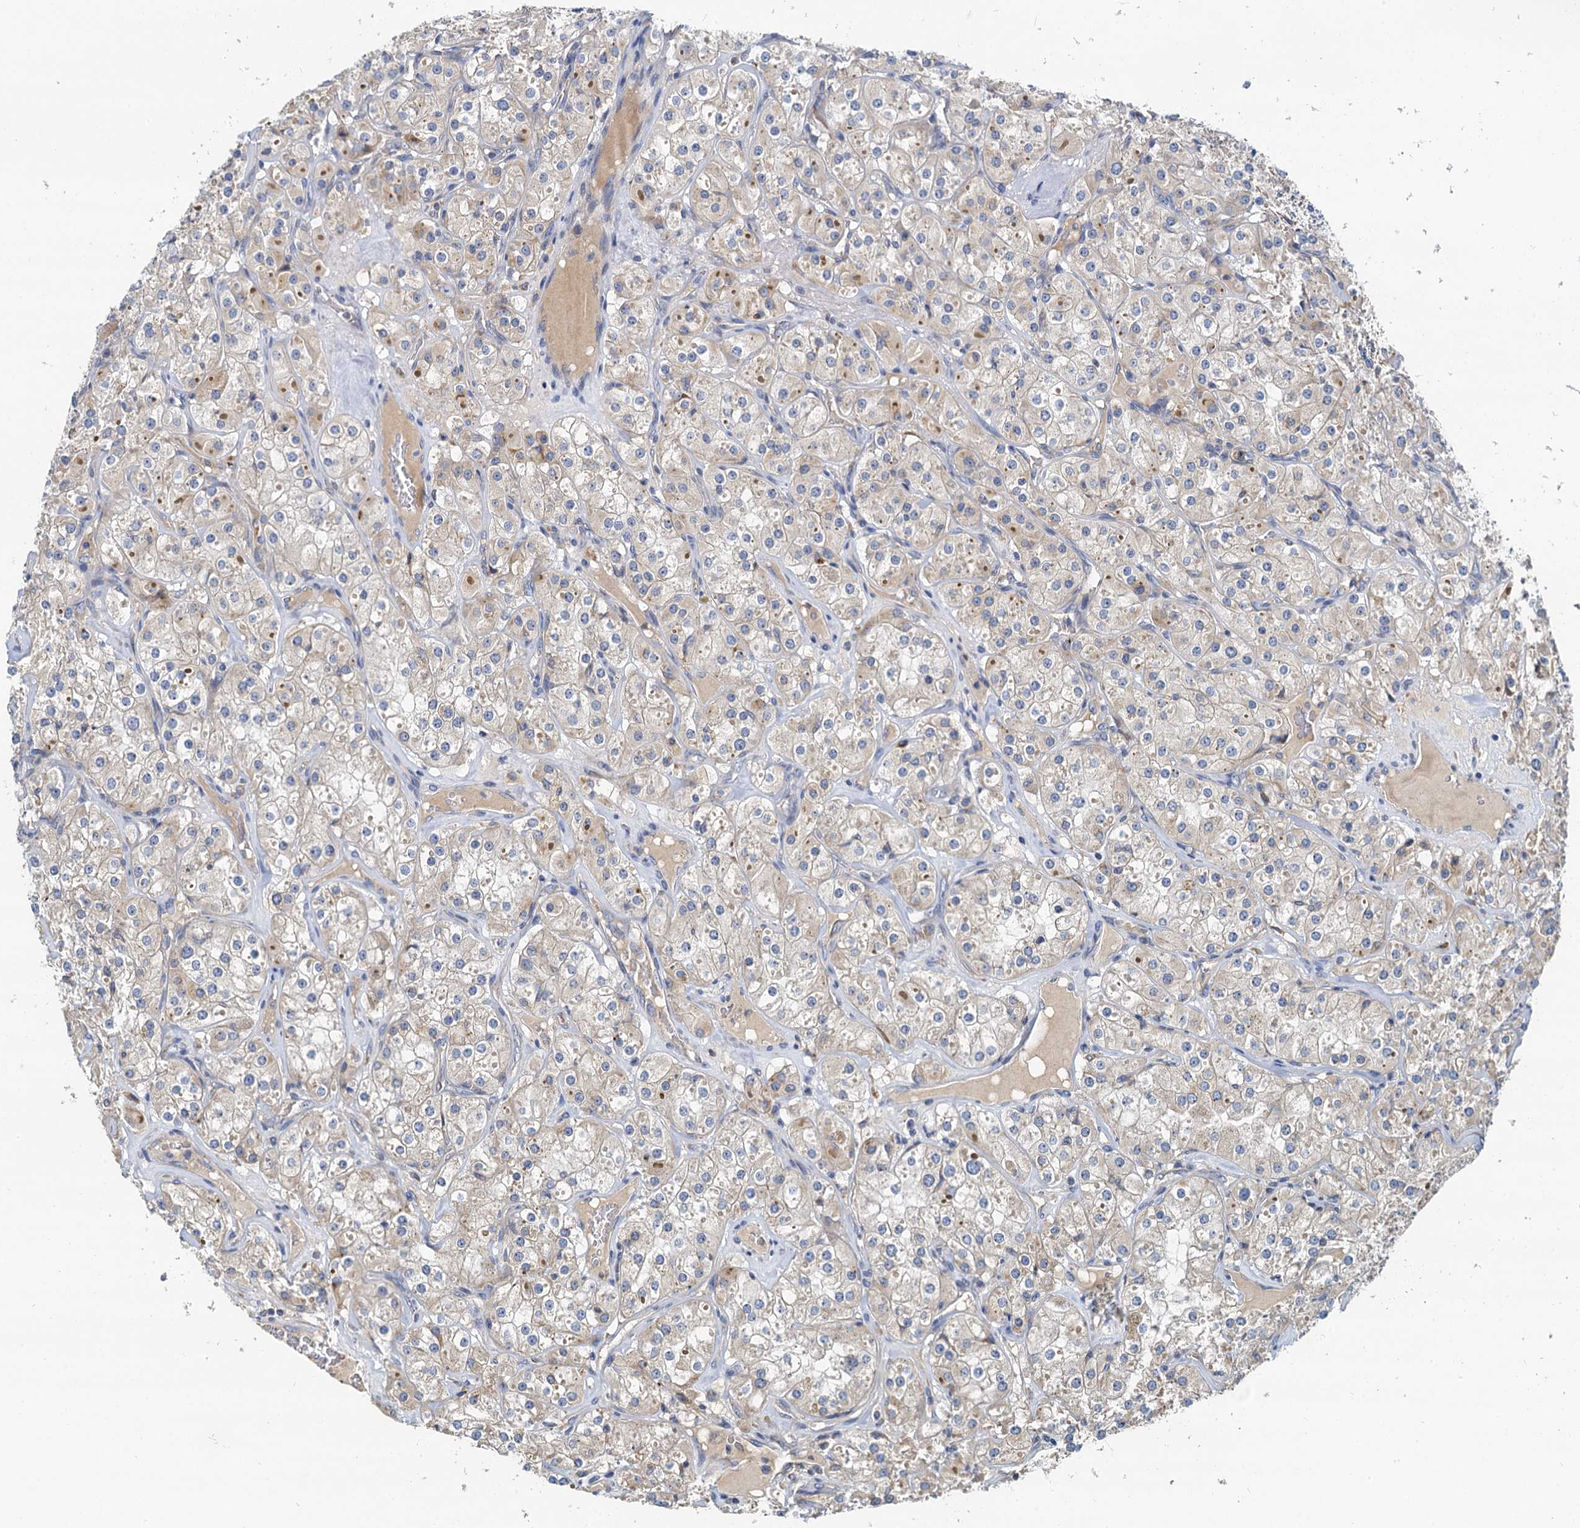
{"staining": {"intensity": "weak", "quantity": "<25%", "location": "cytoplasmic/membranous"}, "tissue": "renal cancer", "cell_type": "Tumor cells", "image_type": "cancer", "snomed": [{"axis": "morphology", "description": "Adenocarcinoma, NOS"}, {"axis": "topography", "description": "Kidney"}], "caption": "IHC photomicrograph of neoplastic tissue: renal cancer stained with DAB shows no significant protein staining in tumor cells.", "gene": "NKAPD1", "patient": {"sex": "male", "age": 77}}